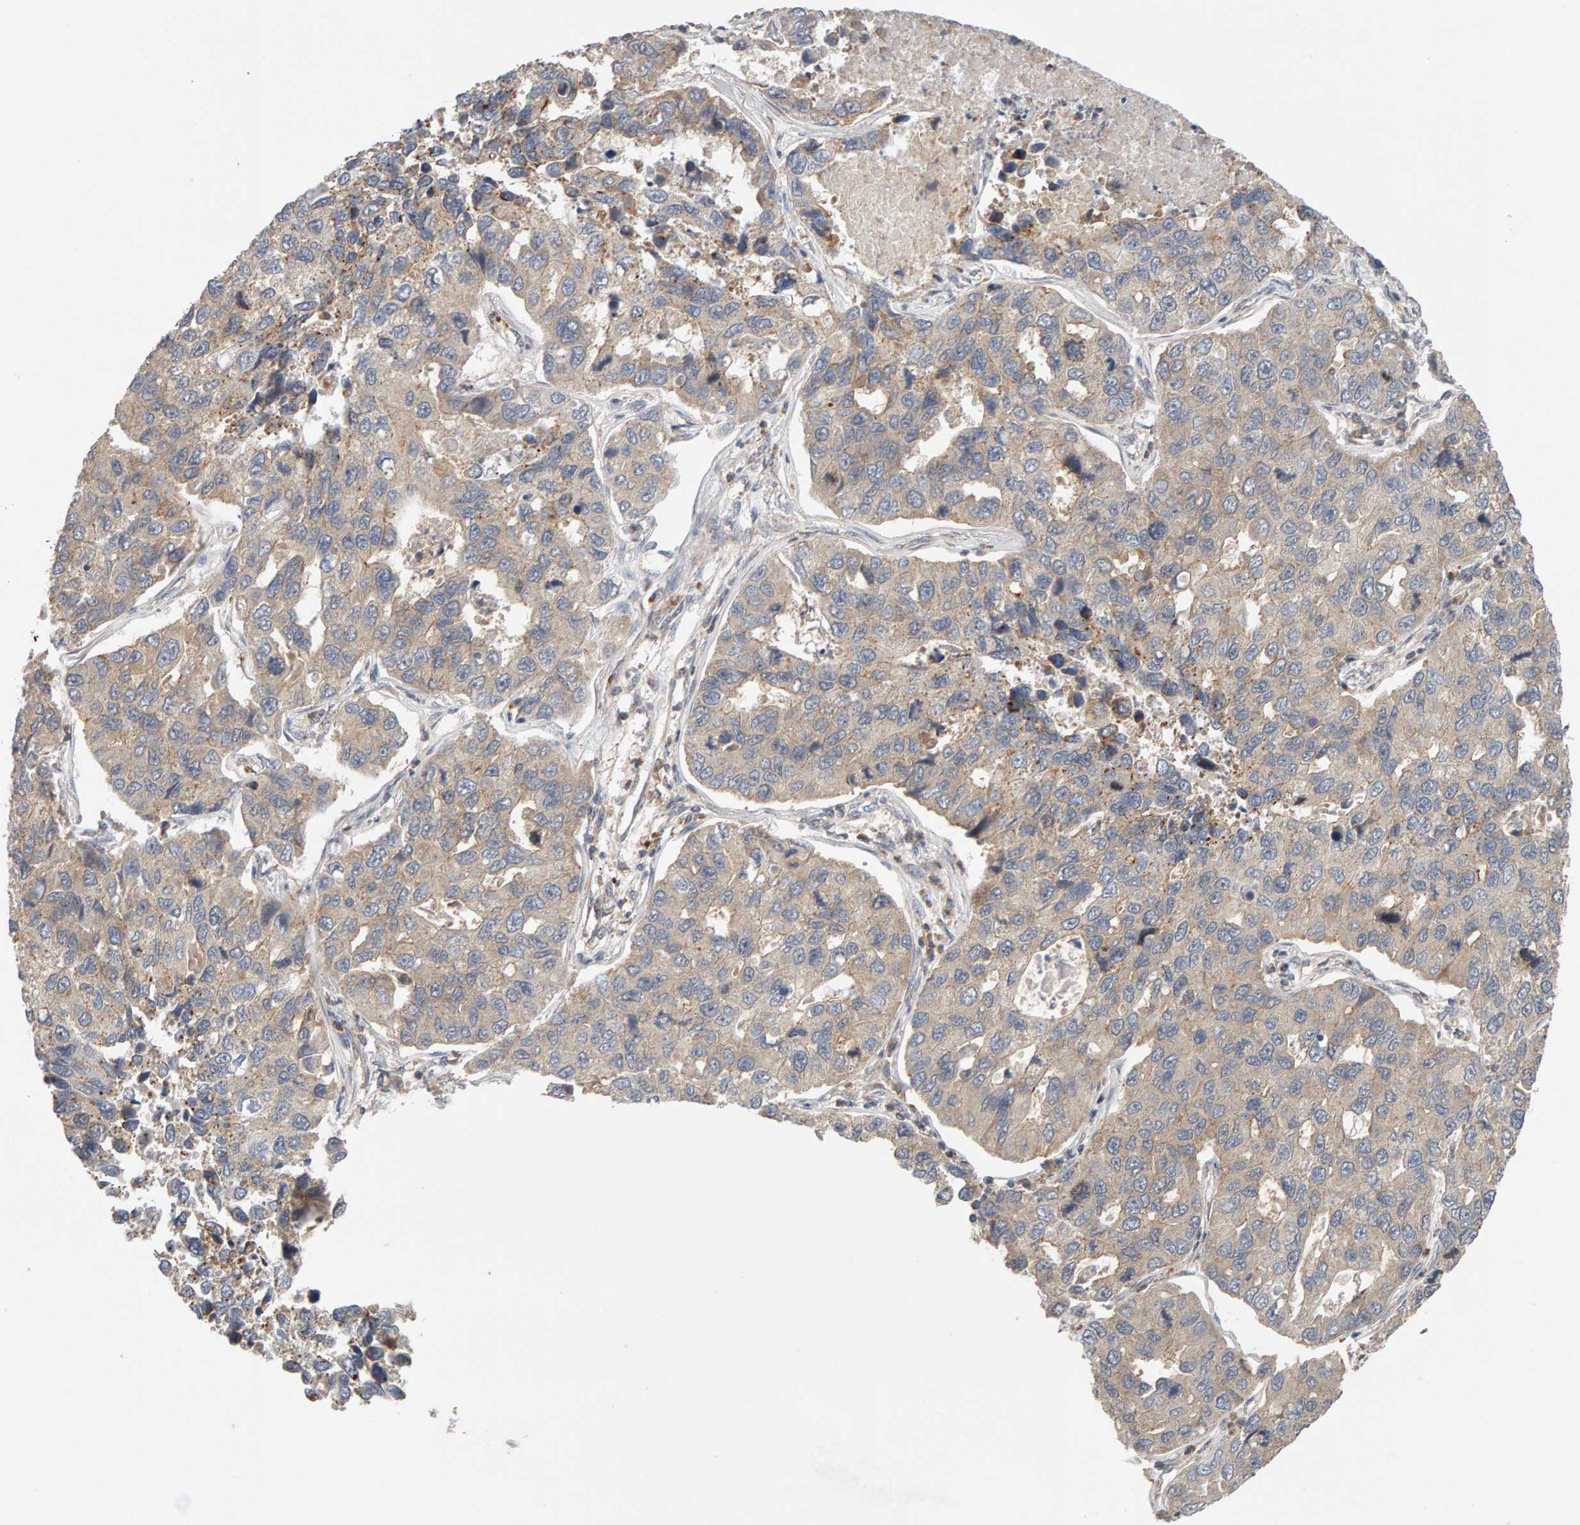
{"staining": {"intensity": "weak", "quantity": ">75%", "location": "cytoplasmic/membranous"}, "tissue": "lung cancer", "cell_type": "Tumor cells", "image_type": "cancer", "snomed": [{"axis": "morphology", "description": "Adenocarcinoma, NOS"}, {"axis": "topography", "description": "Lung"}], "caption": "The histopathology image reveals immunohistochemical staining of lung cancer (adenocarcinoma). There is weak cytoplasmic/membranous staining is appreciated in approximately >75% of tumor cells.", "gene": "DNAJC7", "patient": {"sex": "male", "age": 64}}